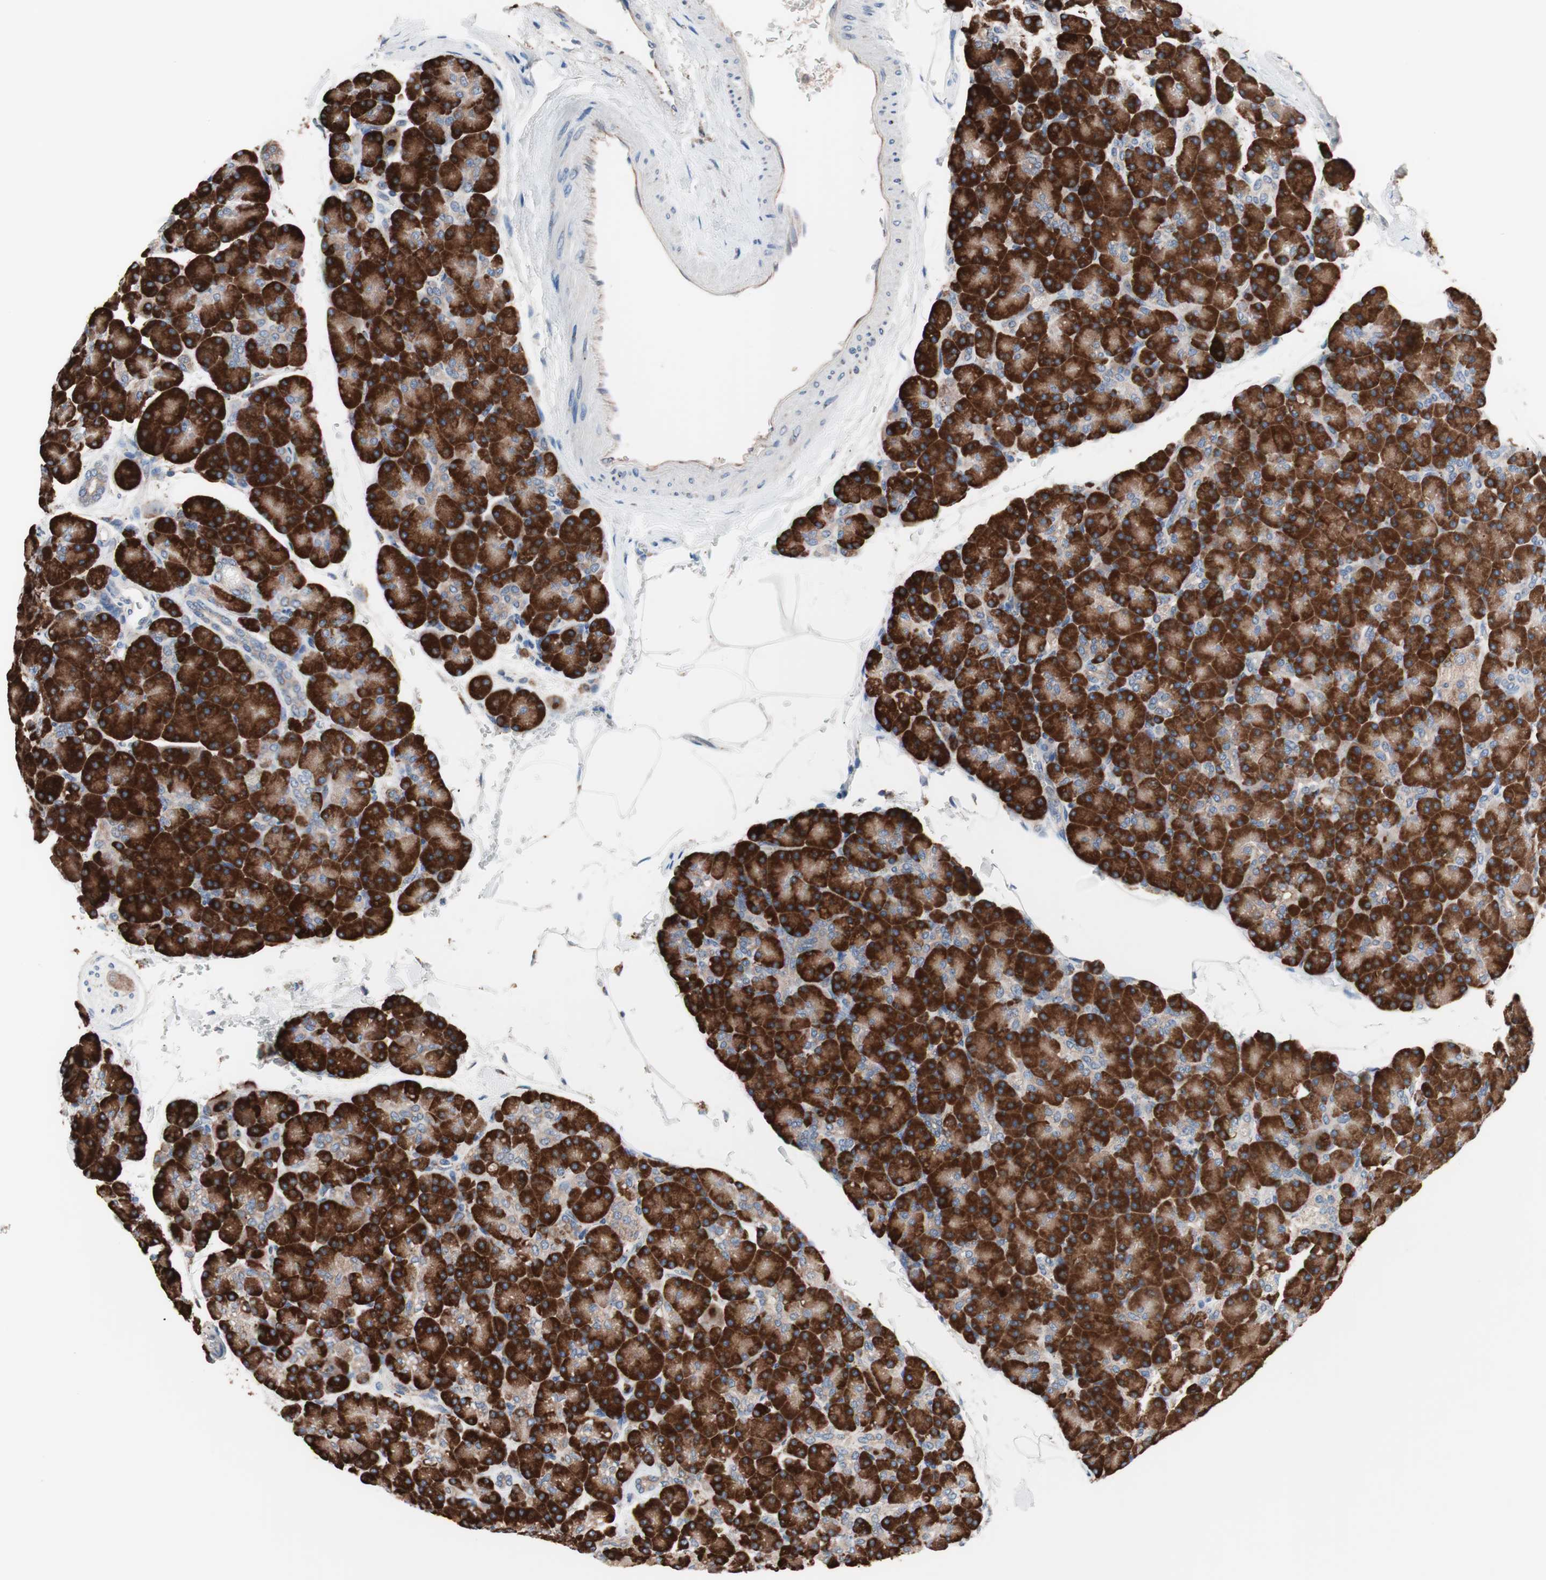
{"staining": {"intensity": "strong", "quantity": ">75%", "location": "cytoplasmic/membranous"}, "tissue": "pancreas", "cell_type": "Exocrine glandular cells", "image_type": "normal", "snomed": [{"axis": "morphology", "description": "Normal tissue, NOS"}, {"axis": "topography", "description": "Pancreas"}], "caption": "Immunohistochemistry (IHC) histopathology image of unremarkable pancreas stained for a protein (brown), which shows high levels of strong cytoplasmic/membranous expression in about >75% of exocrine glandular cells.", "gene": "SLC27A4", "patient": {"sex": "female", "age": 43}}